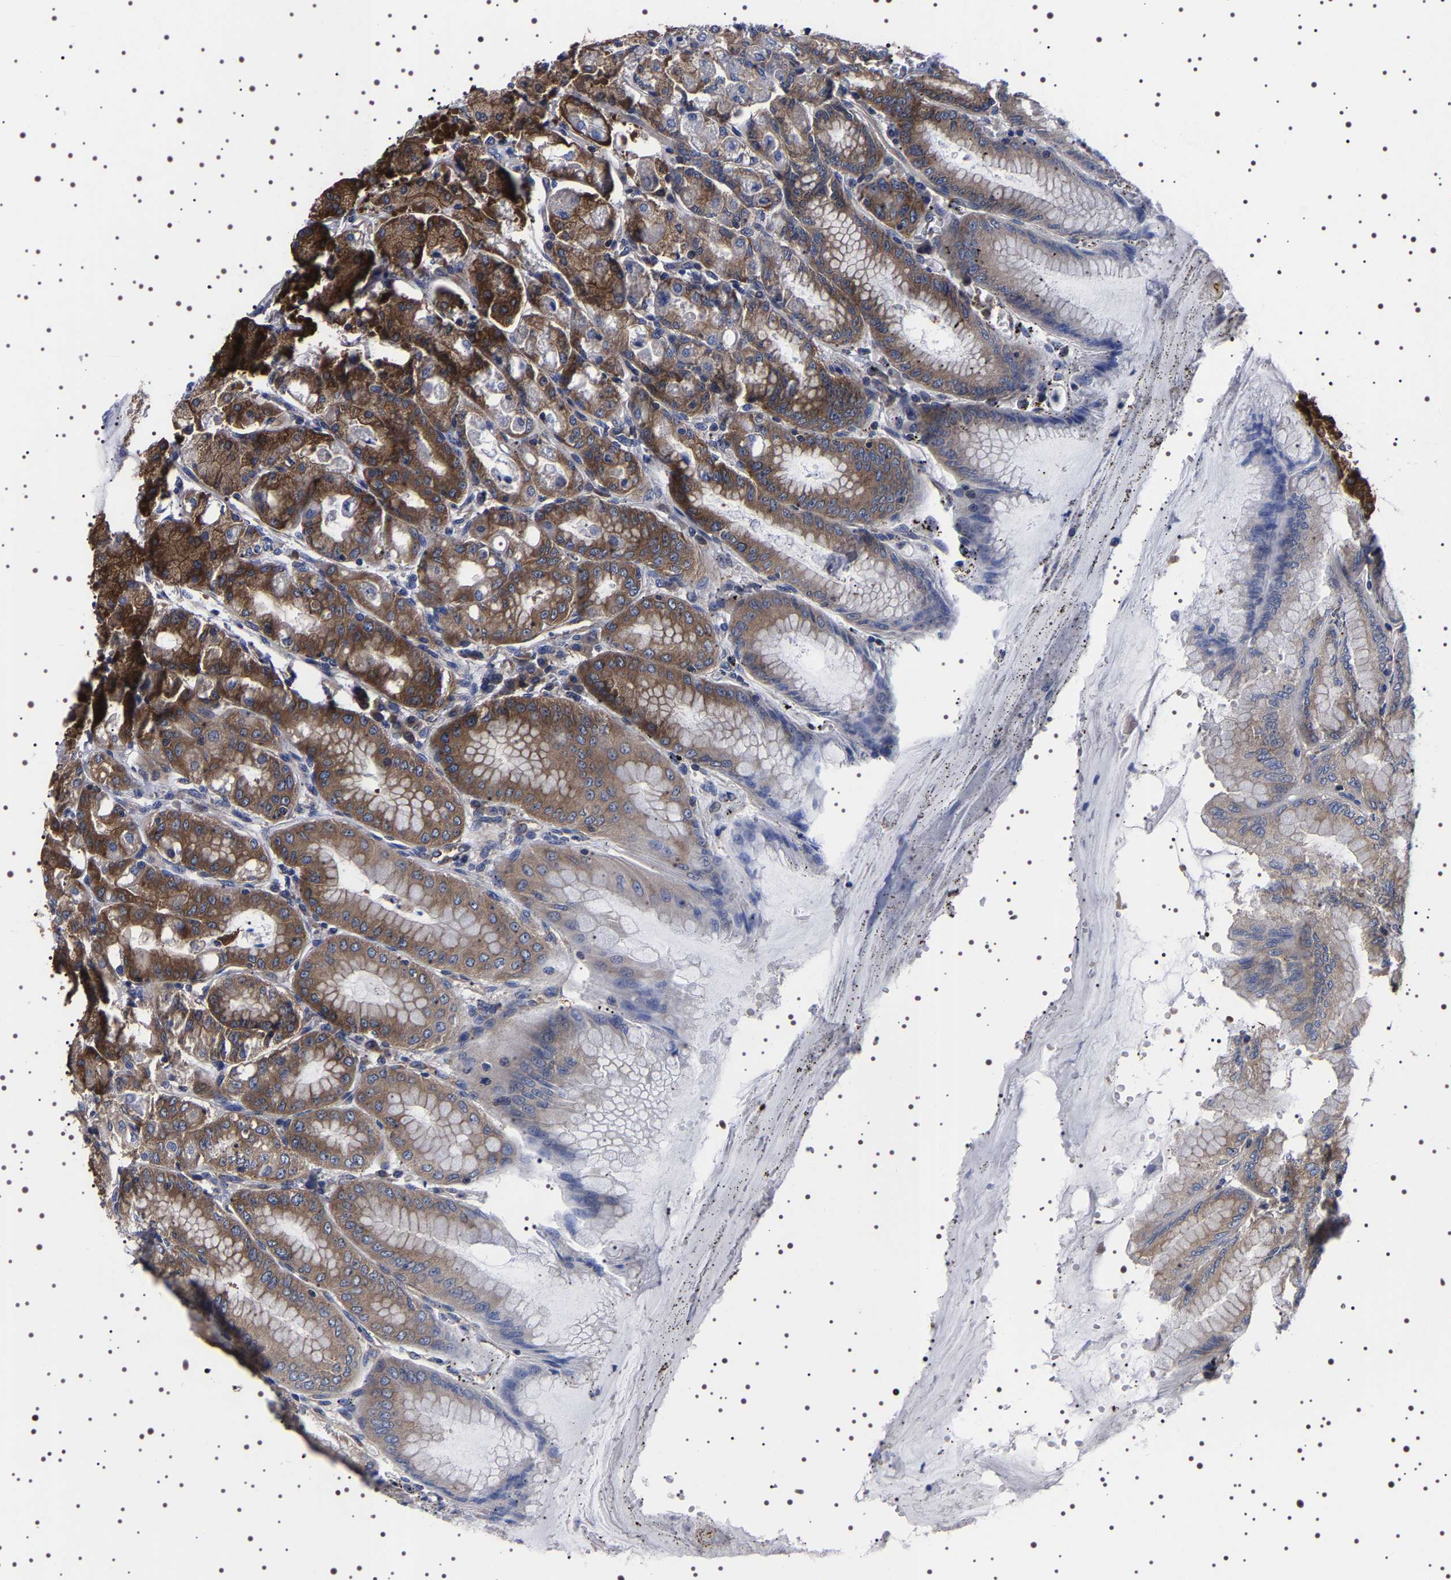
{"staining": {"intensity": "strong", "quantity": "25%-75%", "location": "cytoplasmic/membranous"}, "tissue": "stomach", "cell_type": "Glandular cells", "image_type": "normal", "snomed": [{"axis": "morphology", "description": "Normal tissue, NOS"}, {"axis": "topography", "description": "Stomach, lower"}], "caption": "IHC staining of normal stomach, which displays high levels of strong cytoplasmic/membranous positivity in about 25%-75% of glandular cells indicating strong cytoplasmic/membranous protein positivity. The staining was performed using DAB (brown) for protein detection and nuclei were counterstained in hematoxylin (blue).", "gene": "DARS1", "patient": {"sex": "male", "age": 71}}